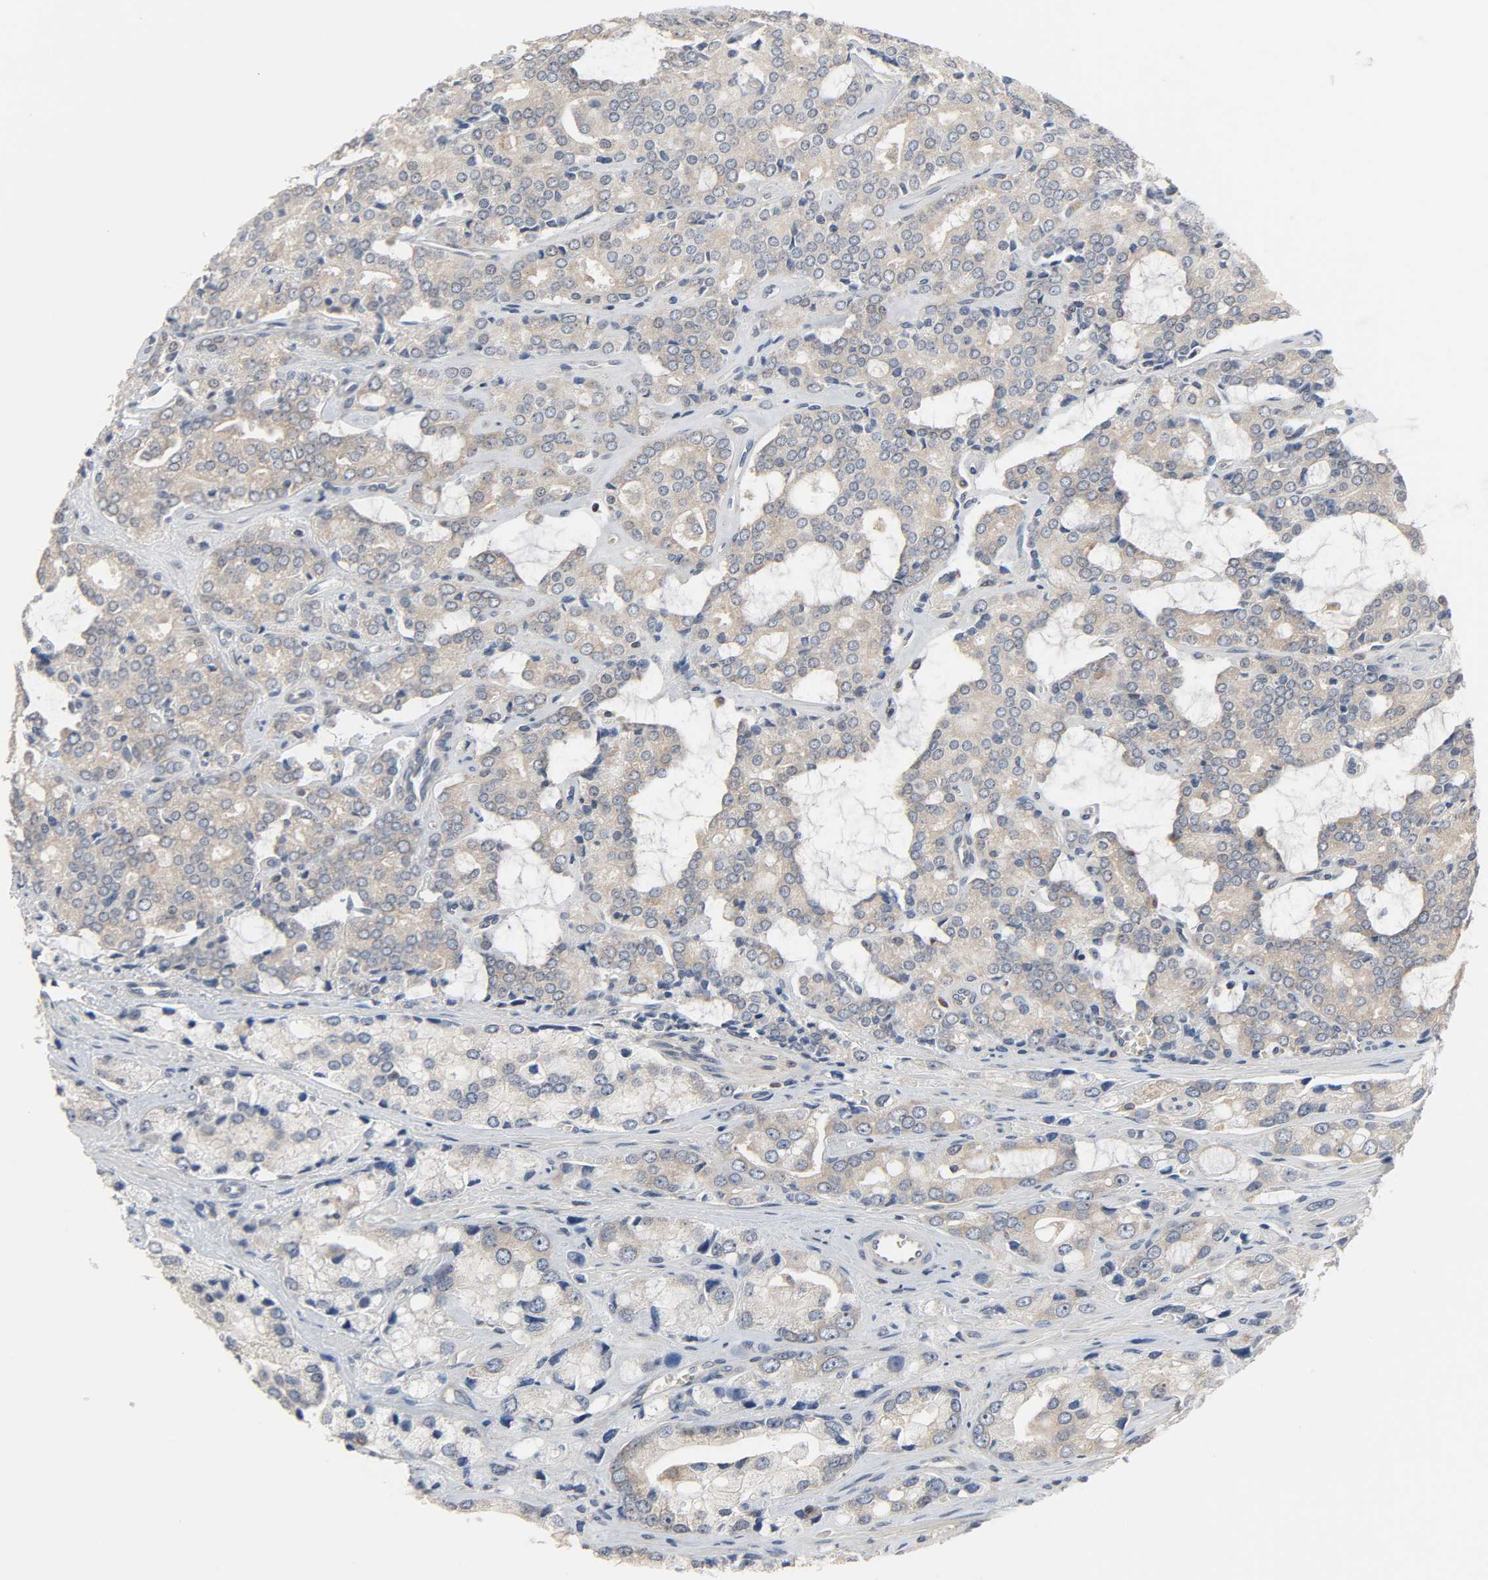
{"staining": {"intensity": "moderate", "quantity": ">75%", "location": "cytoplasmic/membranous"}, "tissue": "prostate cancer", "cell_type": "Tumor cells", "image_type": "cancer", "snomed": [{"axis": "morphology", "description": "Adenocarcinoma, High grade"}, {"axis": "topography", "description": "Prostate"}], "caption": "Prostate adenocarcinoma (high-grade) stained with a brown dye demonstrates moderate cytoplasmic/membranous positive positivity in about >75% of tumor cells.", "gene": "PLEKHA2", "patient": {"sex": "male", "age": 67}}